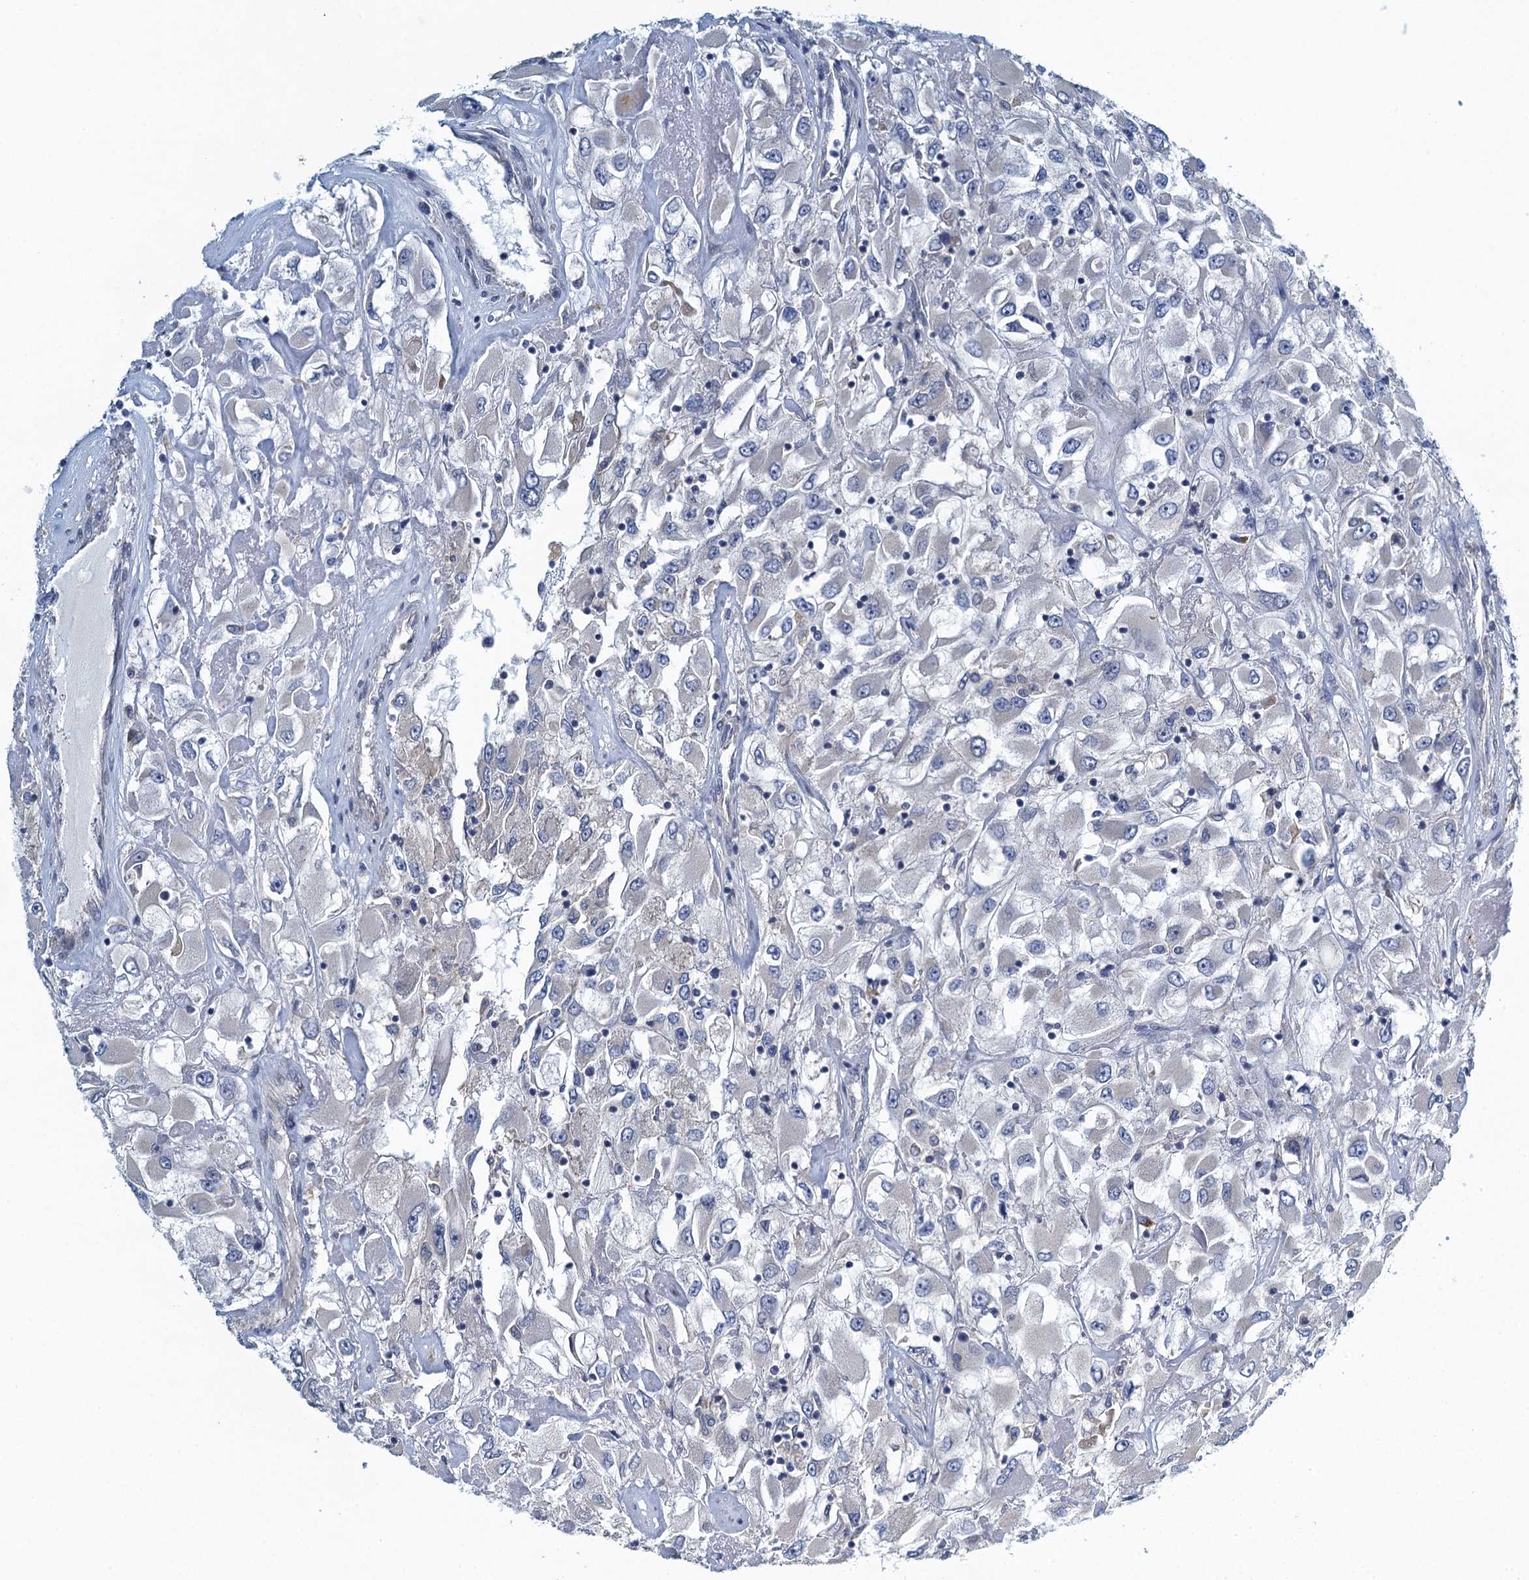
{"staining": {"intensity": "negative", "quantity": "none", "location": "none"}, "tissue": "renal cancer", "cell_type": "Tumor cells", "image_type": "cancer", "snomed": [{"axis": "morphology", "description": "Adenocarcinoma, NOS"}, {"axis": "topography", "description": "Kidney"}], "caption": "DAB (3,3'-diaminobenzidine) immunohistochemical staining of renal cancer (adenocarcinoma) shows no significant positivity in tumor cells. (Immunohistochemistry (ihc), brightfield microscopy, high magnification).", "gene": "ALG2", "patient": {"sex": "female", "age": 52}}